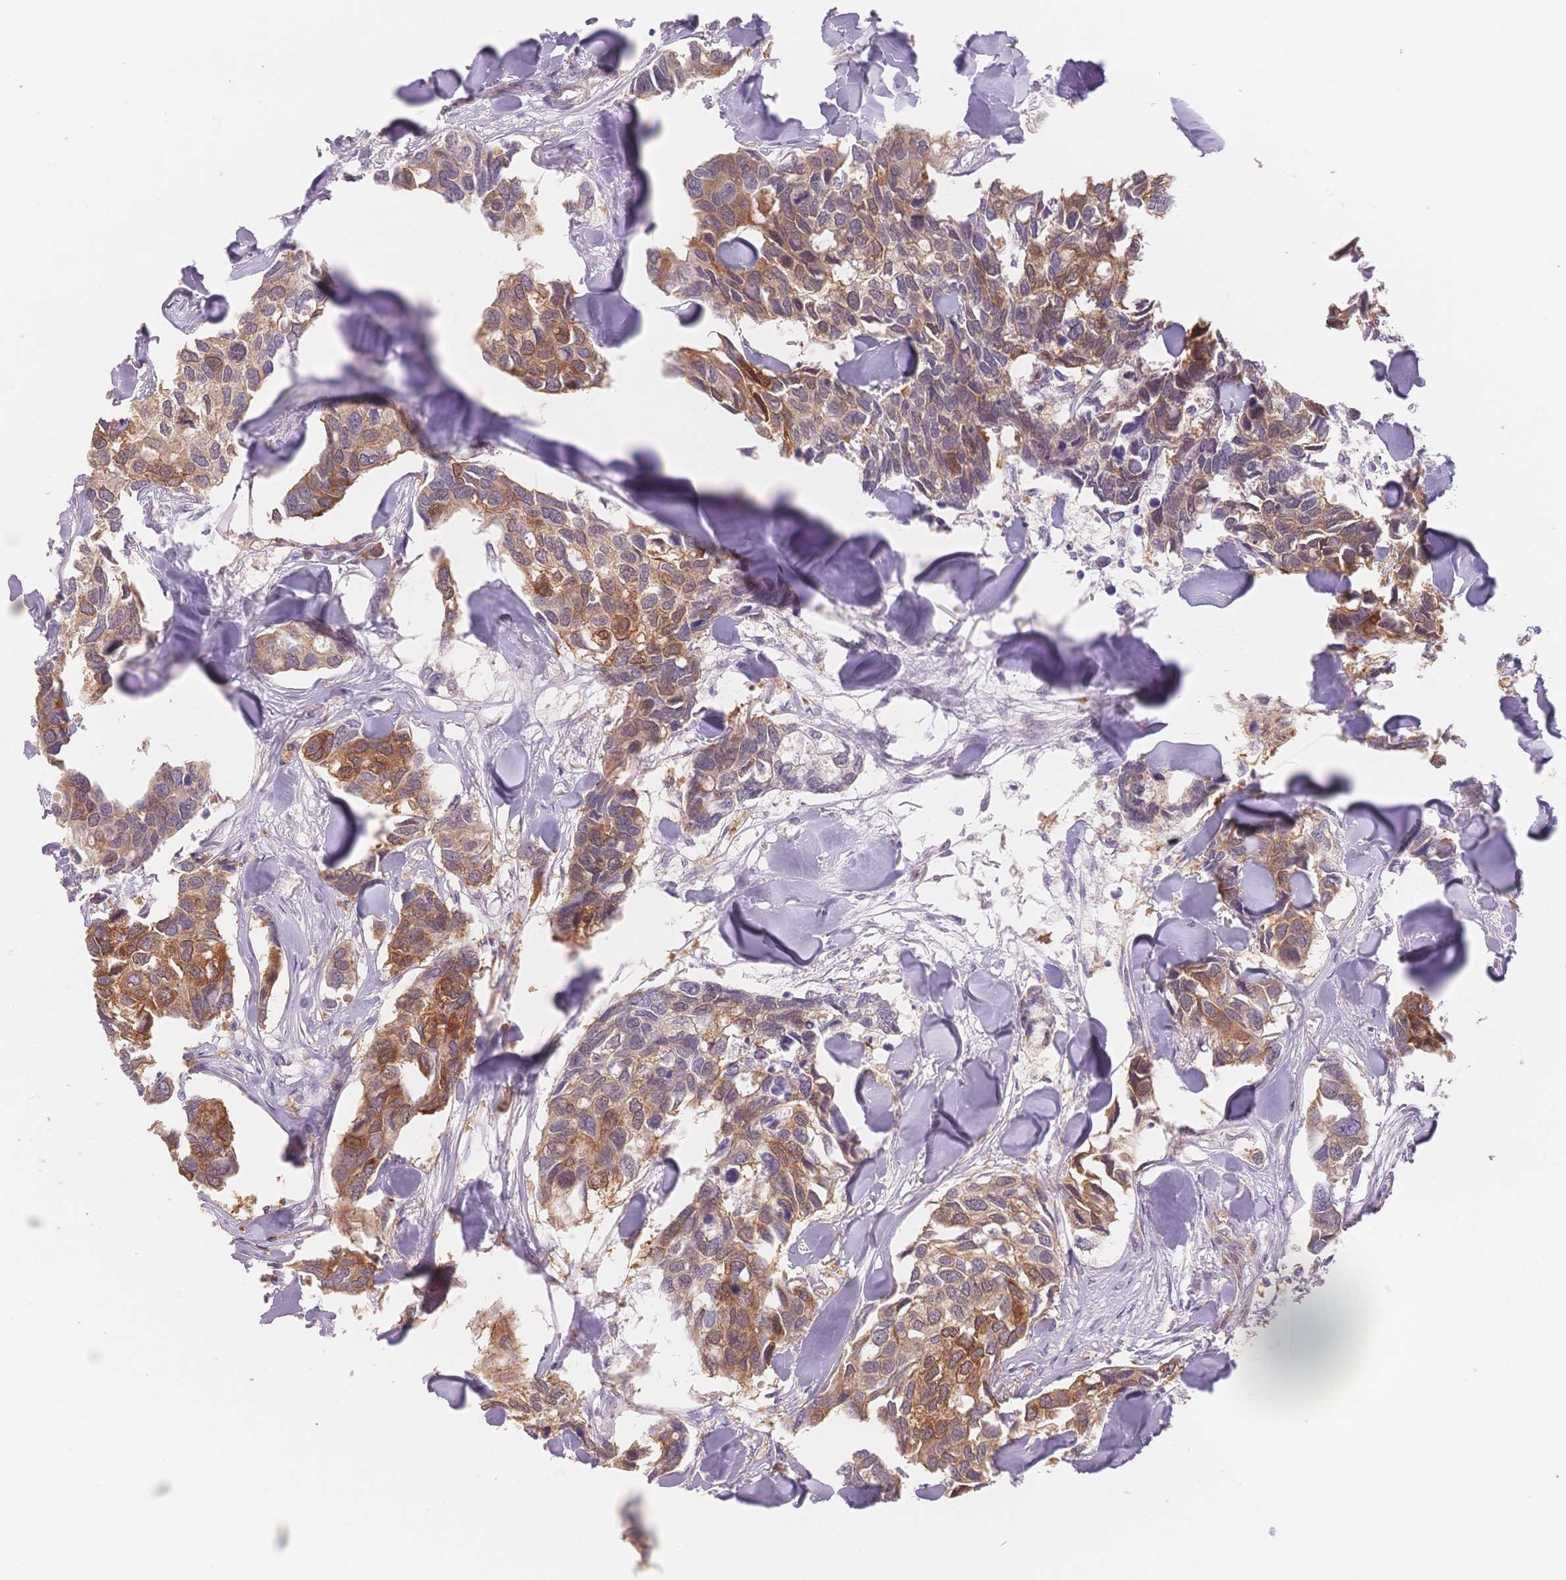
{"staining": {"intensity": "moderate", "quantity": ">75%", "location": "cytoplasmic/membranous"}, "tissue": "breast cancer", "cell_type": "Tumor cells", "image_type": "cancer", "snomed": [{"axis": "morphology", "description": "Duct carcinoma"}, {"axis": "topography", "description": "Breast"}], "caption": "Breast cancer (invasive ductal carcinoma) stained for a protein (brown) demonstrates moderate cytoplasmic/membranous positive staining in approximately >75% of tumor cells.", "gene": "STK39", "patient": {"sex": "female", "age": 83}}